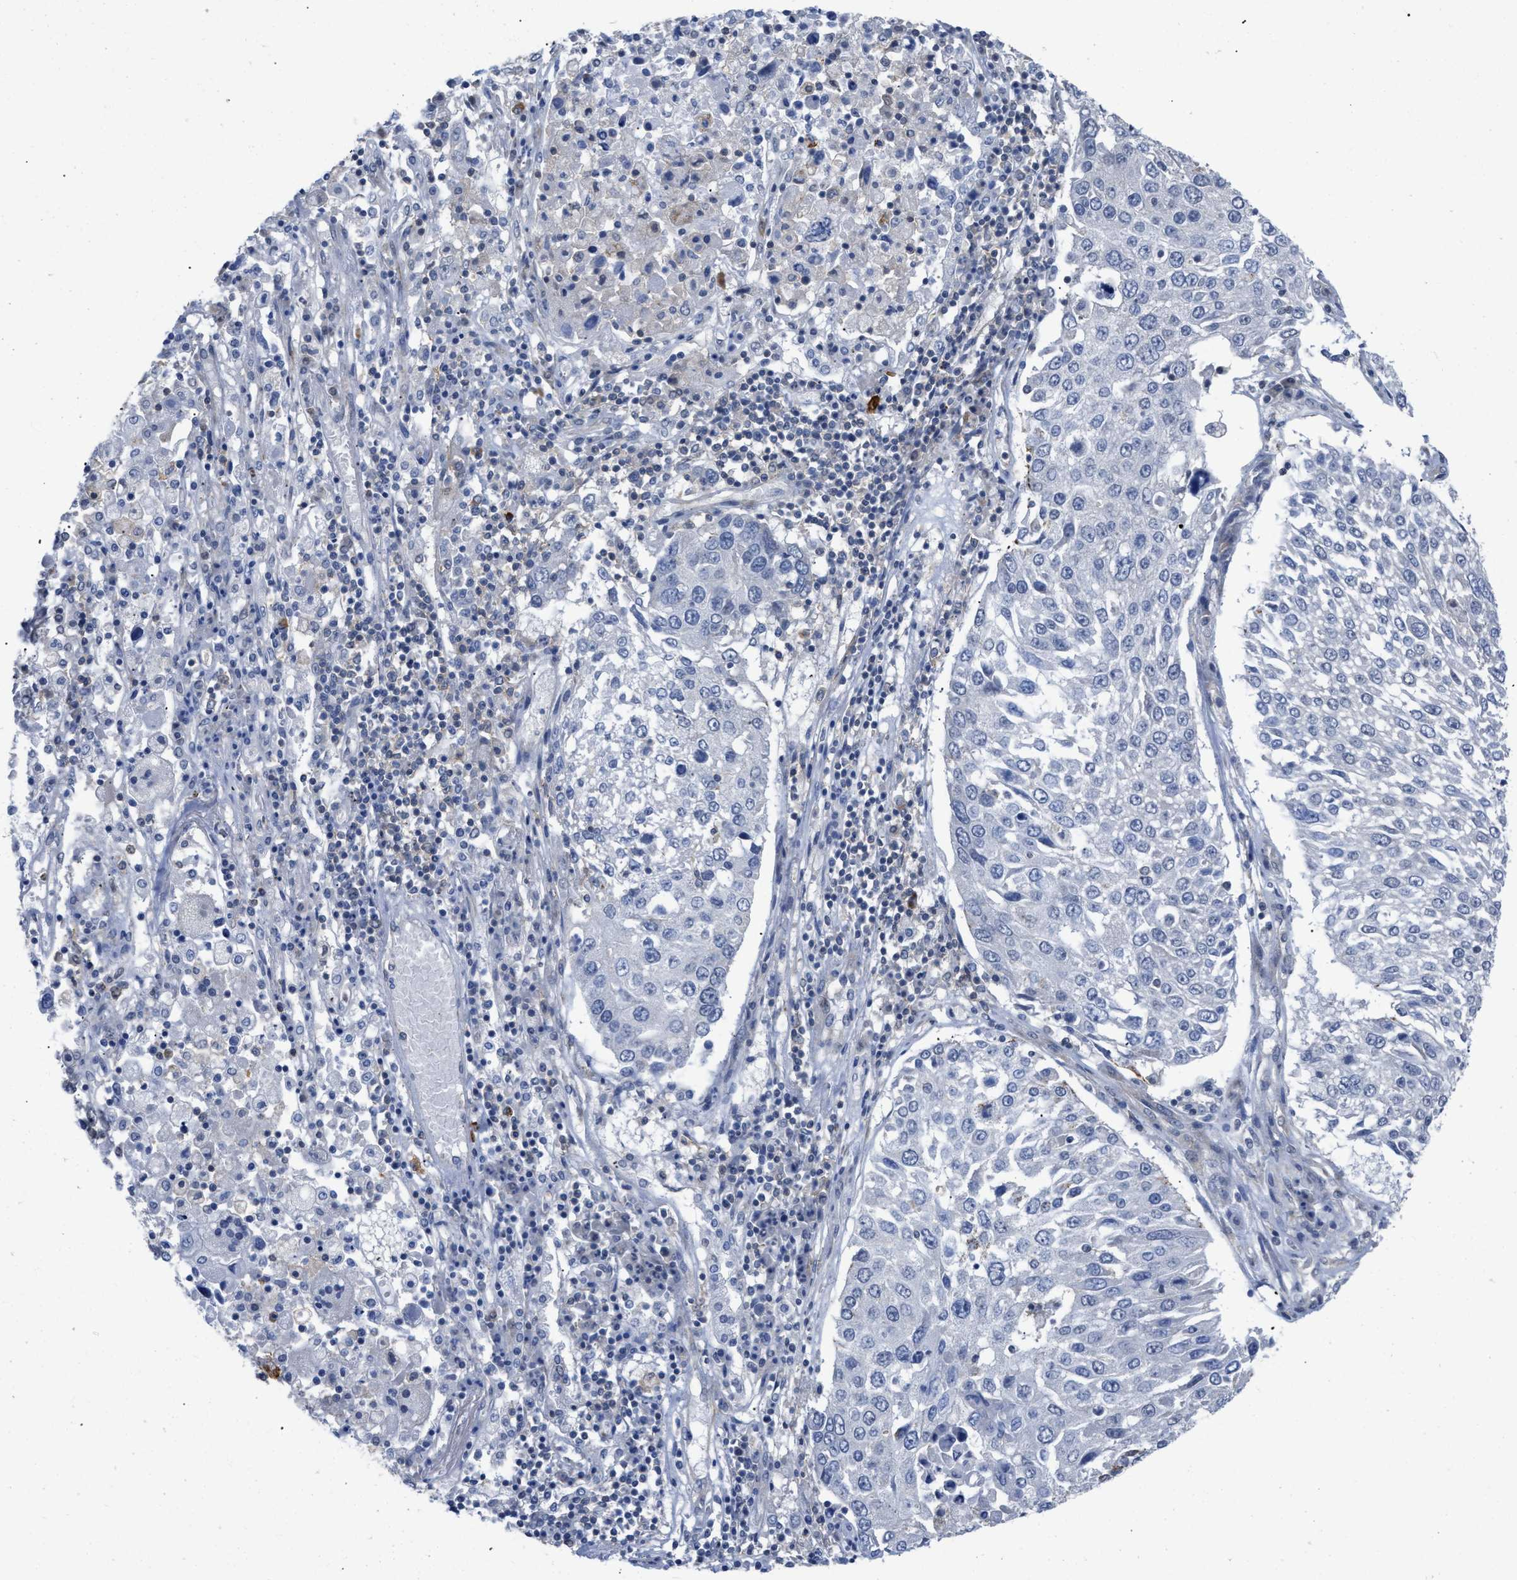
{"staining": {"intensity": "negative", "quantity": "none", "location": "none"}, "tissue": "lung cancer", "cell_type": "Tumor cells", "image_type": "cancer", "snomed": [{"axis": "morphology", "description": "Squamous cell carcinoma, NOS"}, {"axis": "topography", "description": "Lung"}], "caption": "This is an immunohistochemistry histopathology image of lung cancer. There is no expression in tumor cells.", "gene": "TMEM131", "patient": {"sex": "male", "age": 65}}